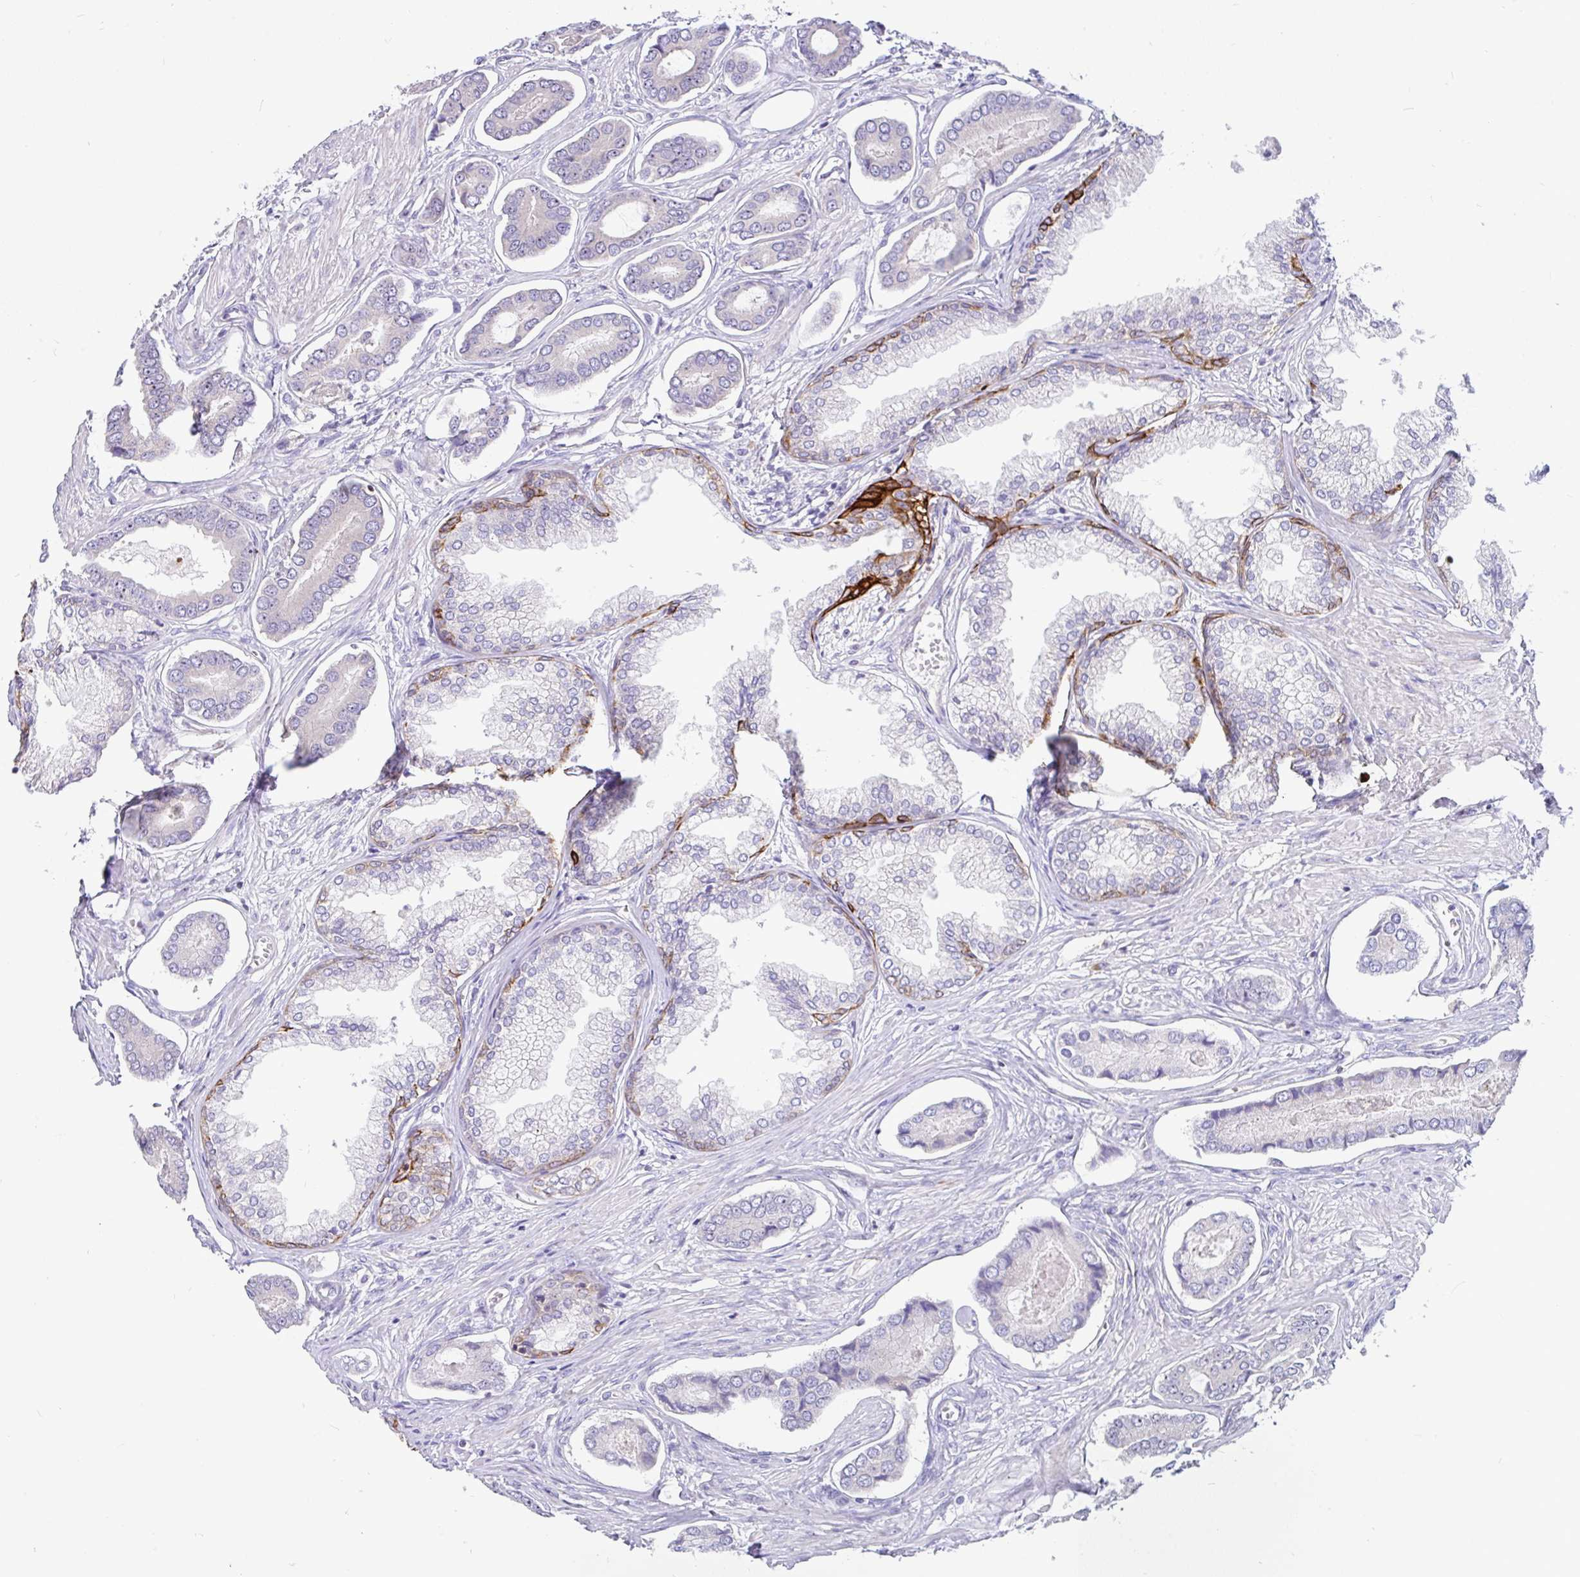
{"staining": {"intensity": "negative", "quantity": "none", "location": "none"}, "tissue": "prostate cancer", "cell_type": "Tumor cells", "image_type": "cancer", "snomed": [{"axis": "morphology", "description": "Adenocarcinoma, NOS"}, {"axis": "topography", "description": "Prostate and seminal vesicle, NOS"}], "caption": "There is no significant positivity in tumor cells of adenocarcinoma (prostate).", "gene": "LRRC26", "patient": {"sex": "male", "age": 76}}